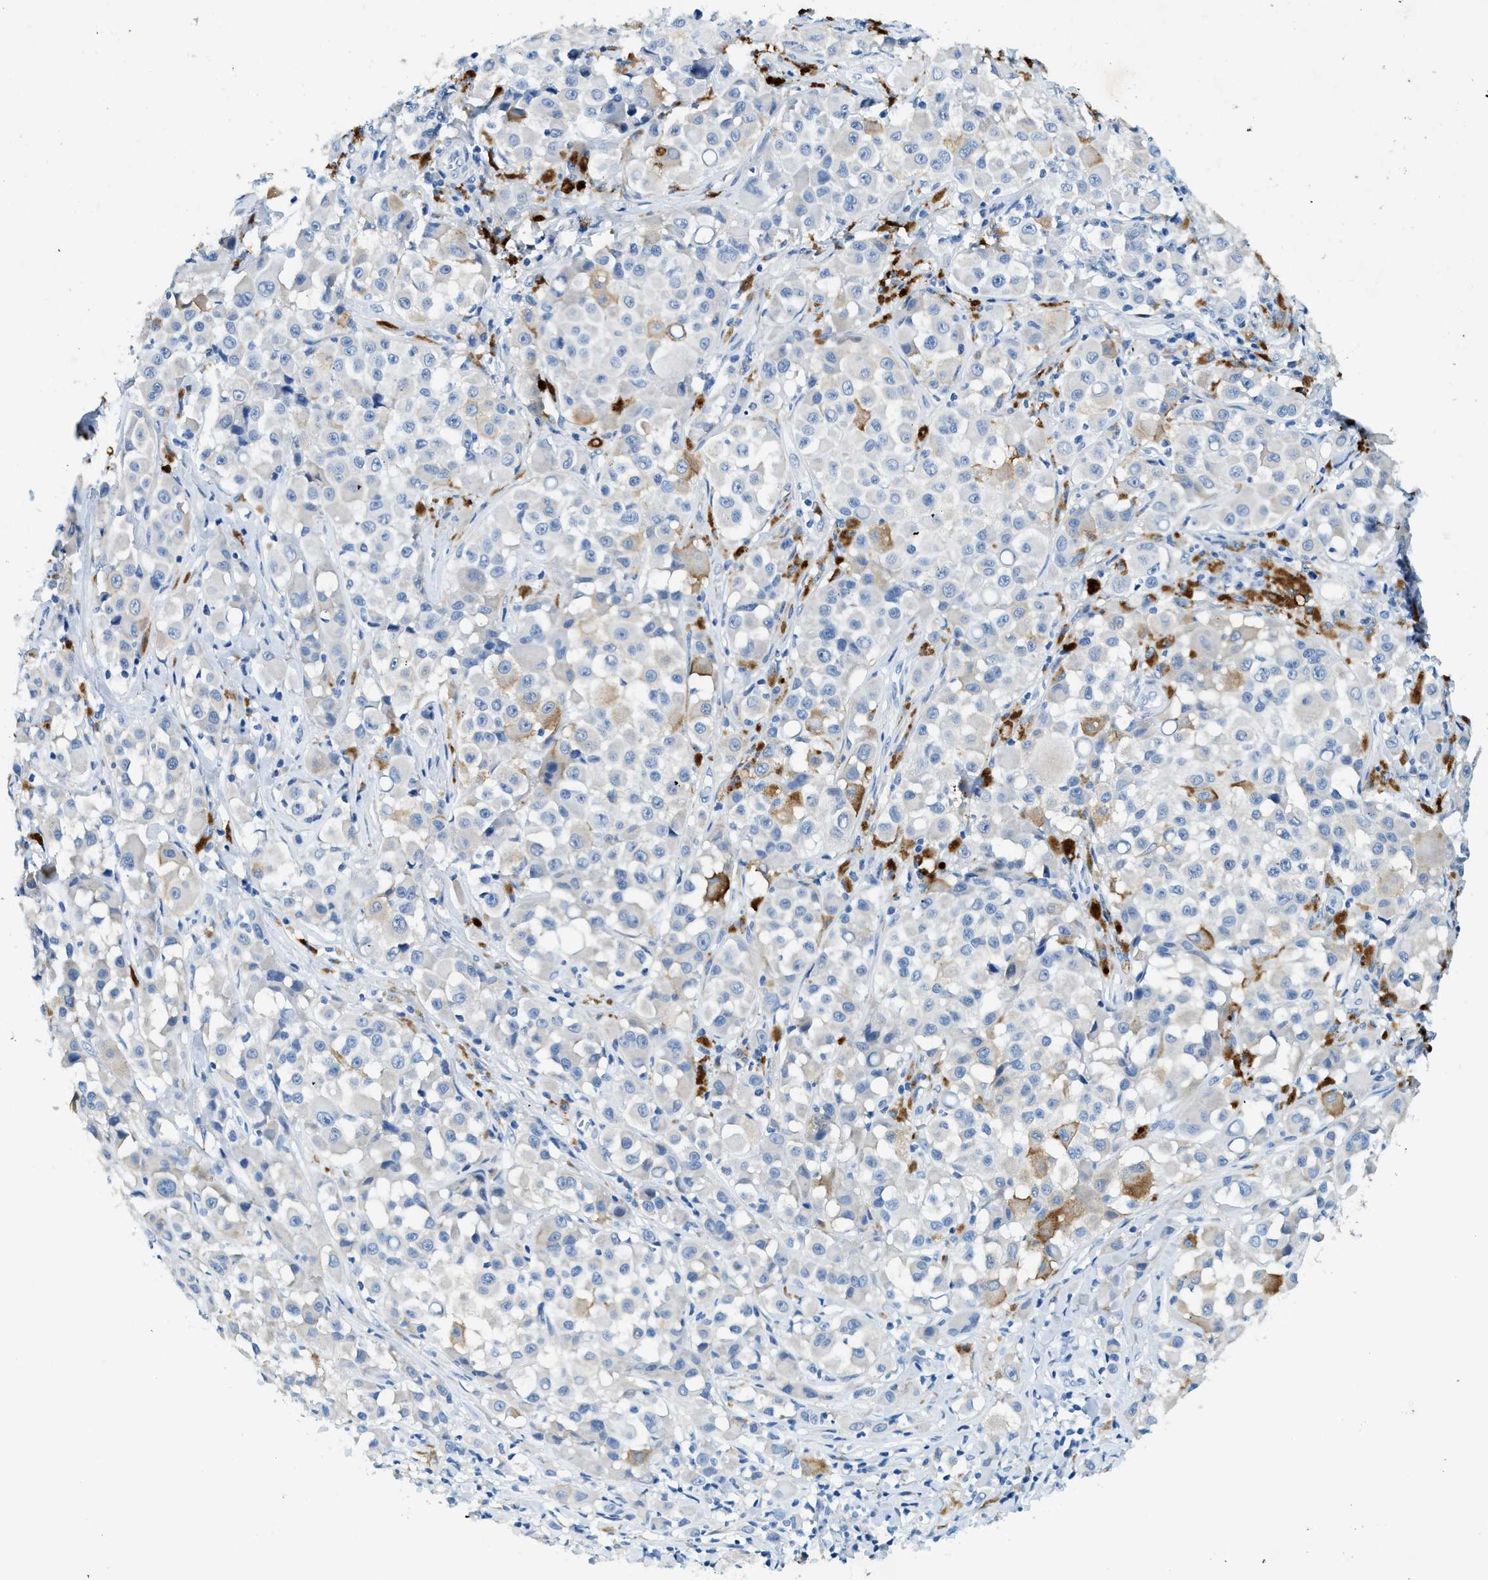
{"staining": {"intensity": "negative", "quantity": "none", "location": "none"}, "tissue": "melanoma", "cell_type": "Tumor cells", "image_type": "cancer", "snomed": [{"axis": "morphology", "description": "Malignant melanoma, NOS"}, {"axis": "topography", "description": "Skin"}], "caption": "Protein analysis of melanoma displays no significant staining in tumor cells.", "gene": "ZDHHC13", "patient": {"sex": "male", "age": 84}}